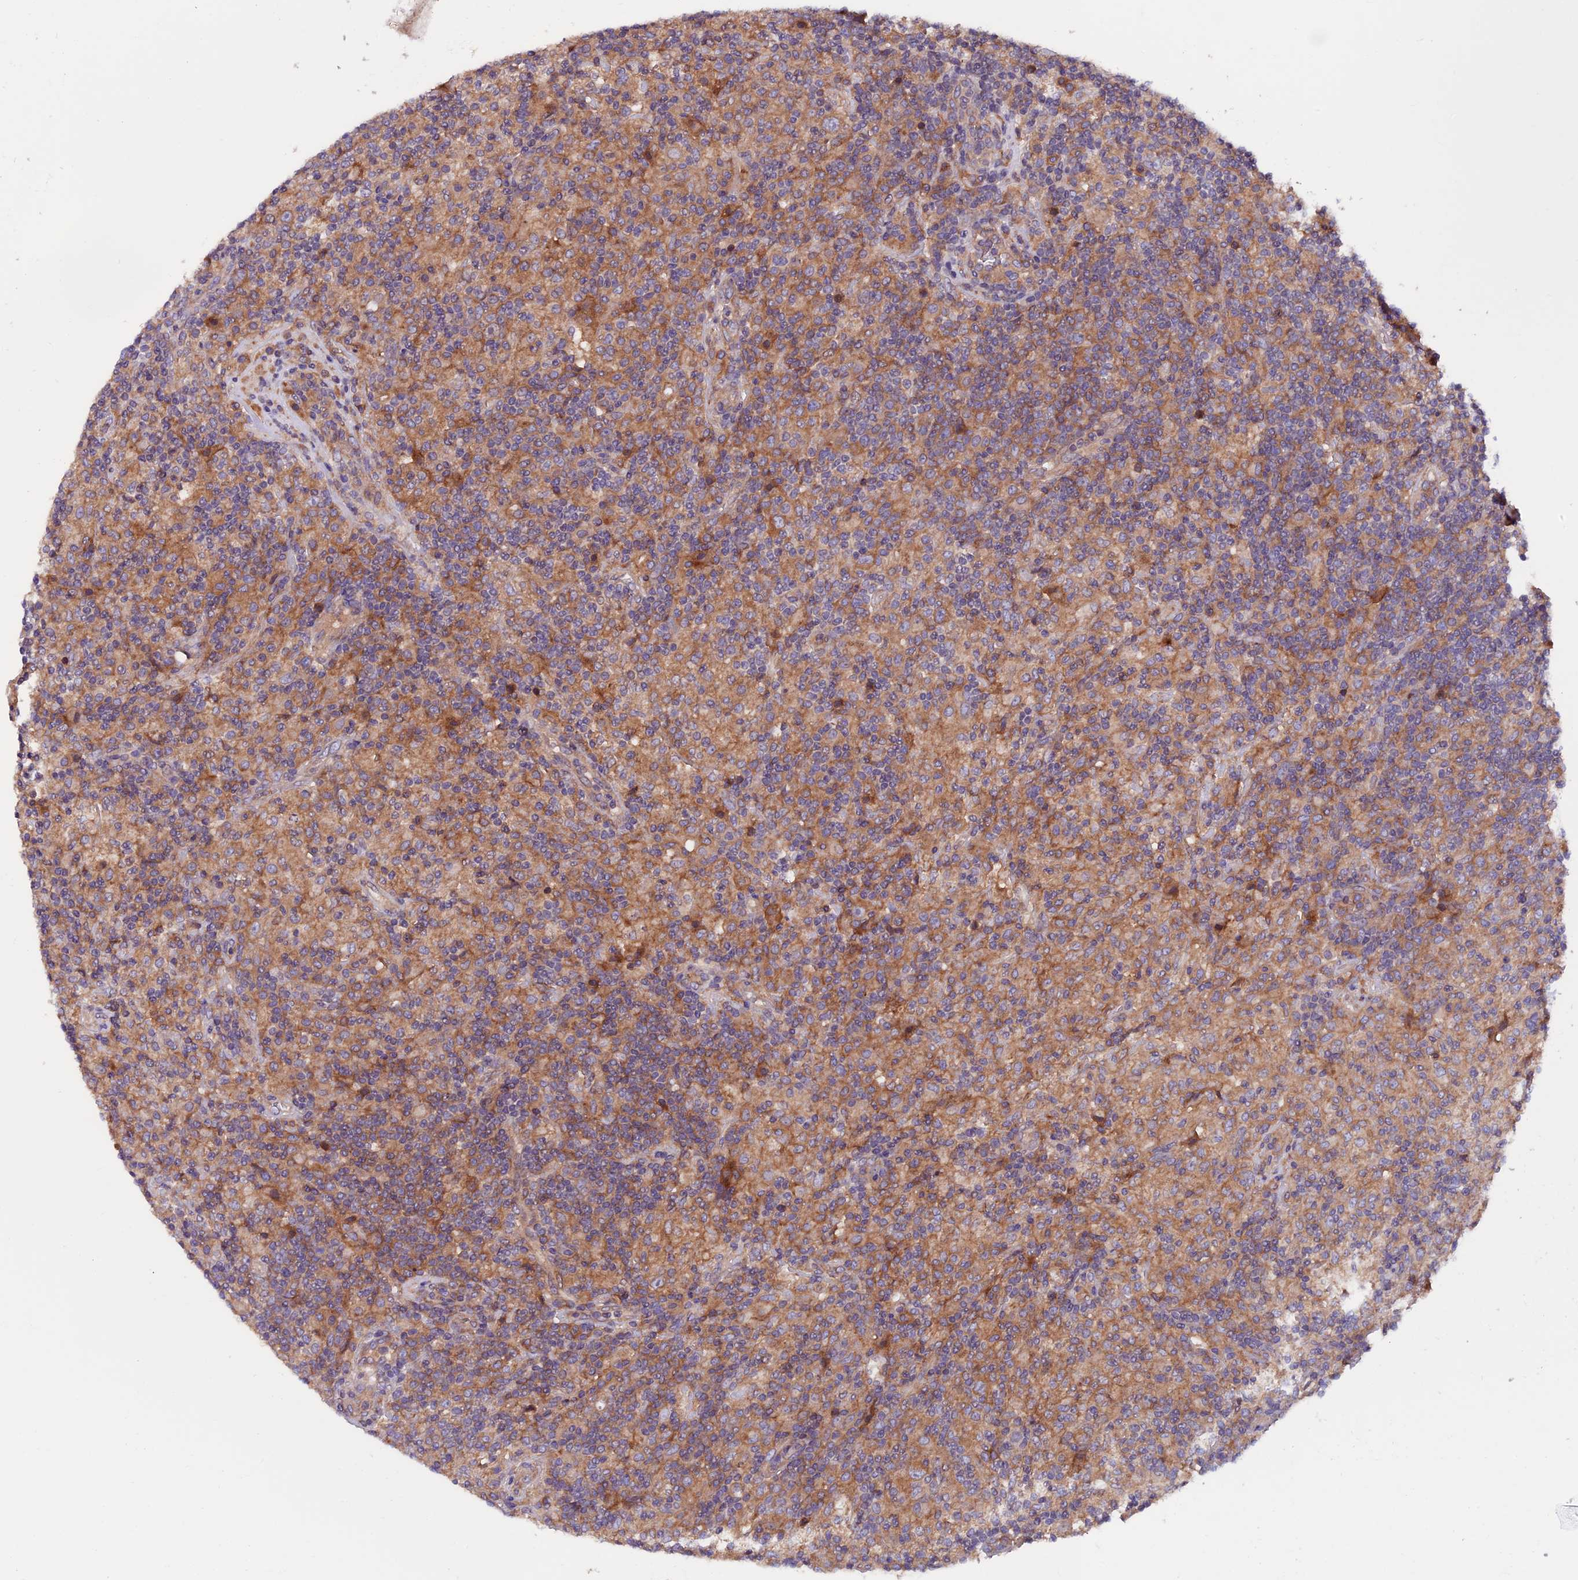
{"staining": {"intensity": "moderate", "quantity": ">75%", "location": "cytoplasmic/membranous"}, "tissue": "lymphoma", "cell_type": "Tumor cells", "image_type": "cancer", "snomed": [{"axis": "morphology", "description": "Hodgkin's disease, NOS"}, {"axis": "topography", "description": "Lymph node"}], "caption": "Tumor cells exhibit moderate cytoplasmic/membranous staining in approximately >75% of cells in lymphoma.", "gene": "ZNF598", "patient": {"sex": "male", "age": 70}}